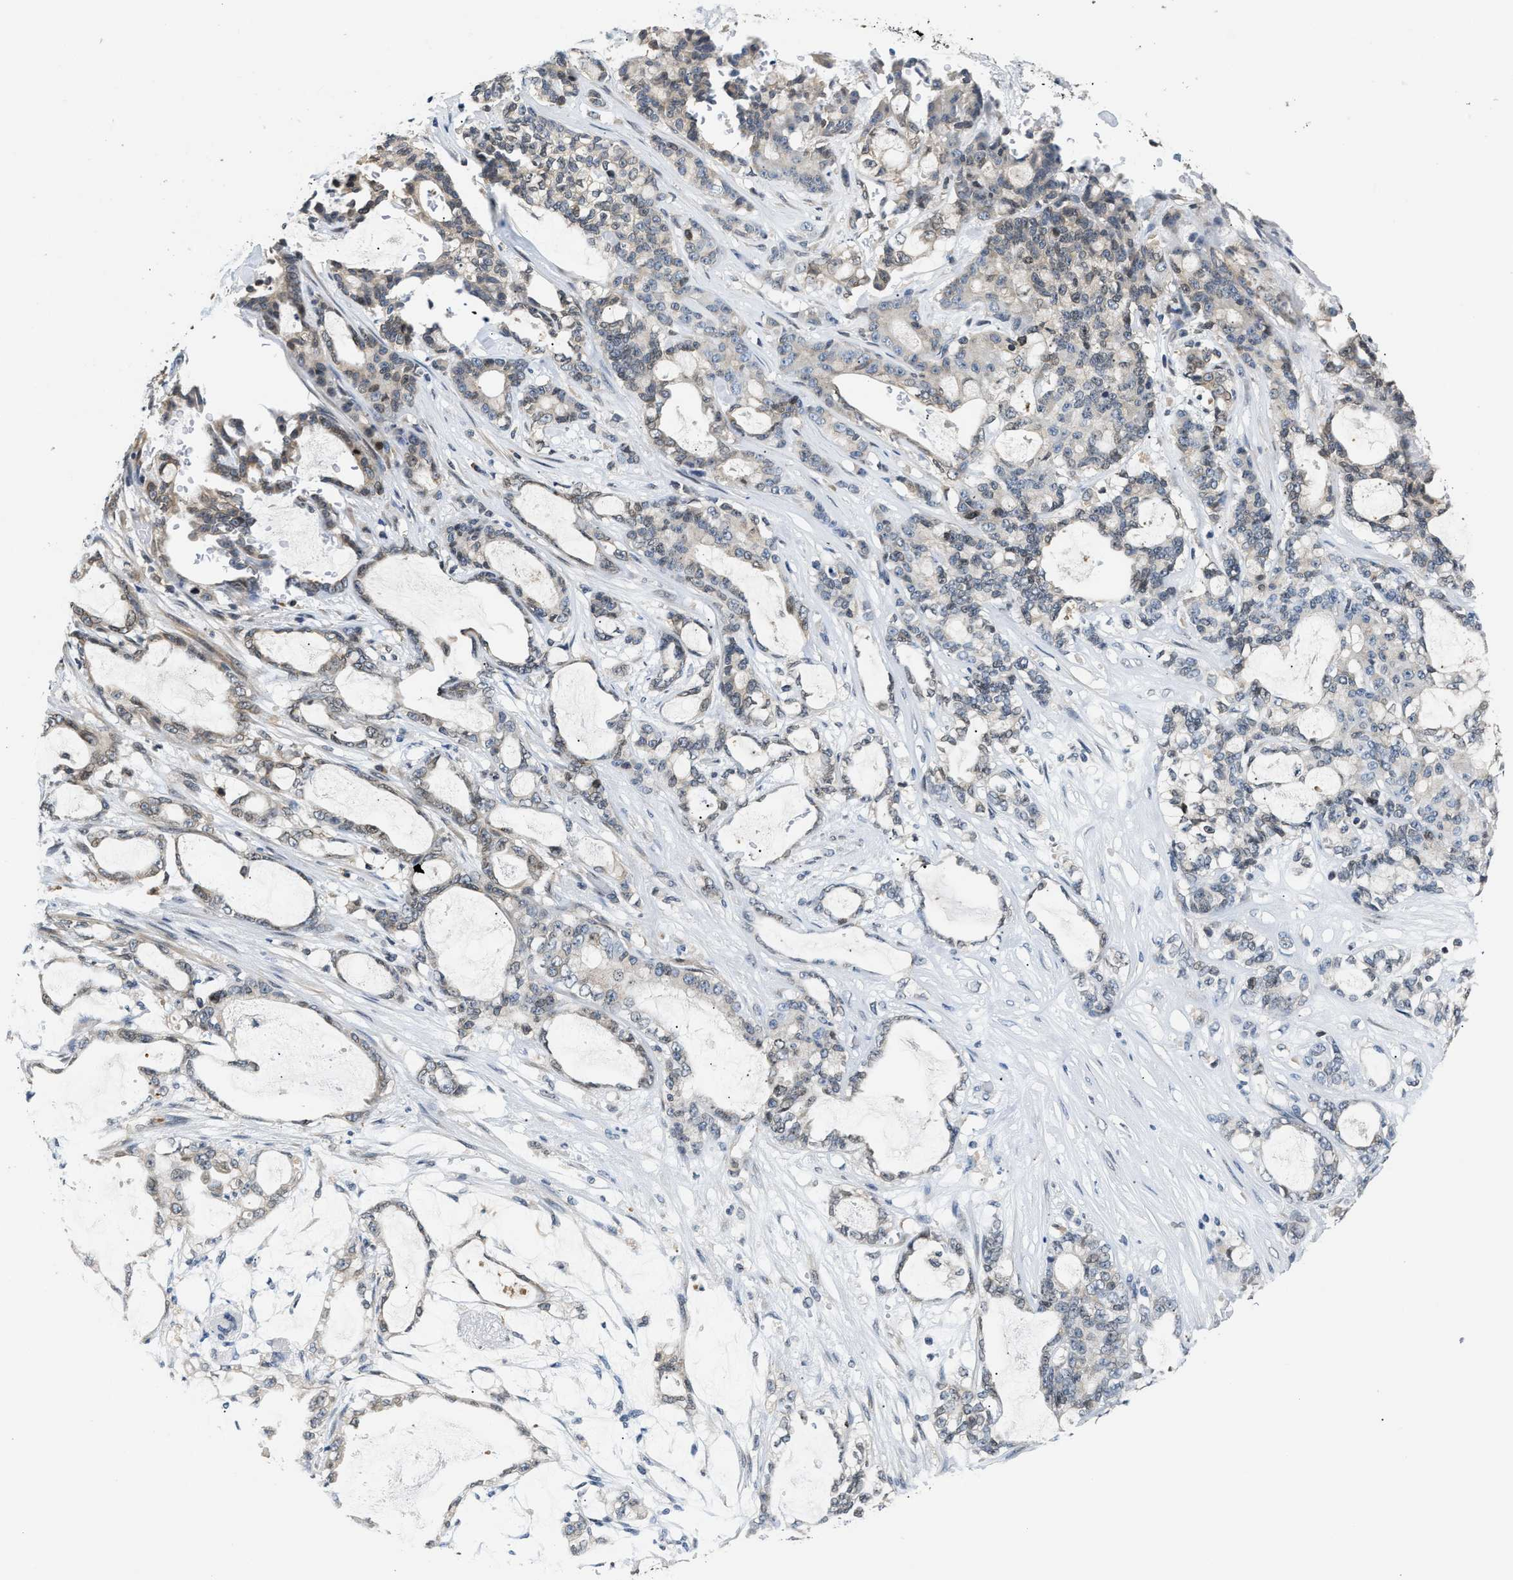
{"staining": {"intensity": "weak", "quantity": "<25%", "location": "cytoplasmic/membranous"}, "tissue": "pancreatic cancer", "cell_type": "Tumor cells", "image_type": "cancer", "snomed": [{"axis": "morphology", "description": "Adenocarcinoma, NOS"}, {"axis": "topography", "description": "Pancreas"}], "caption": "Immunohistochemical staining of human pancreatic adenocarcinoma shows no significant staining in tumor cells.", "gene": "RAB29", "patient": {"sex": "female", "age": 73}}